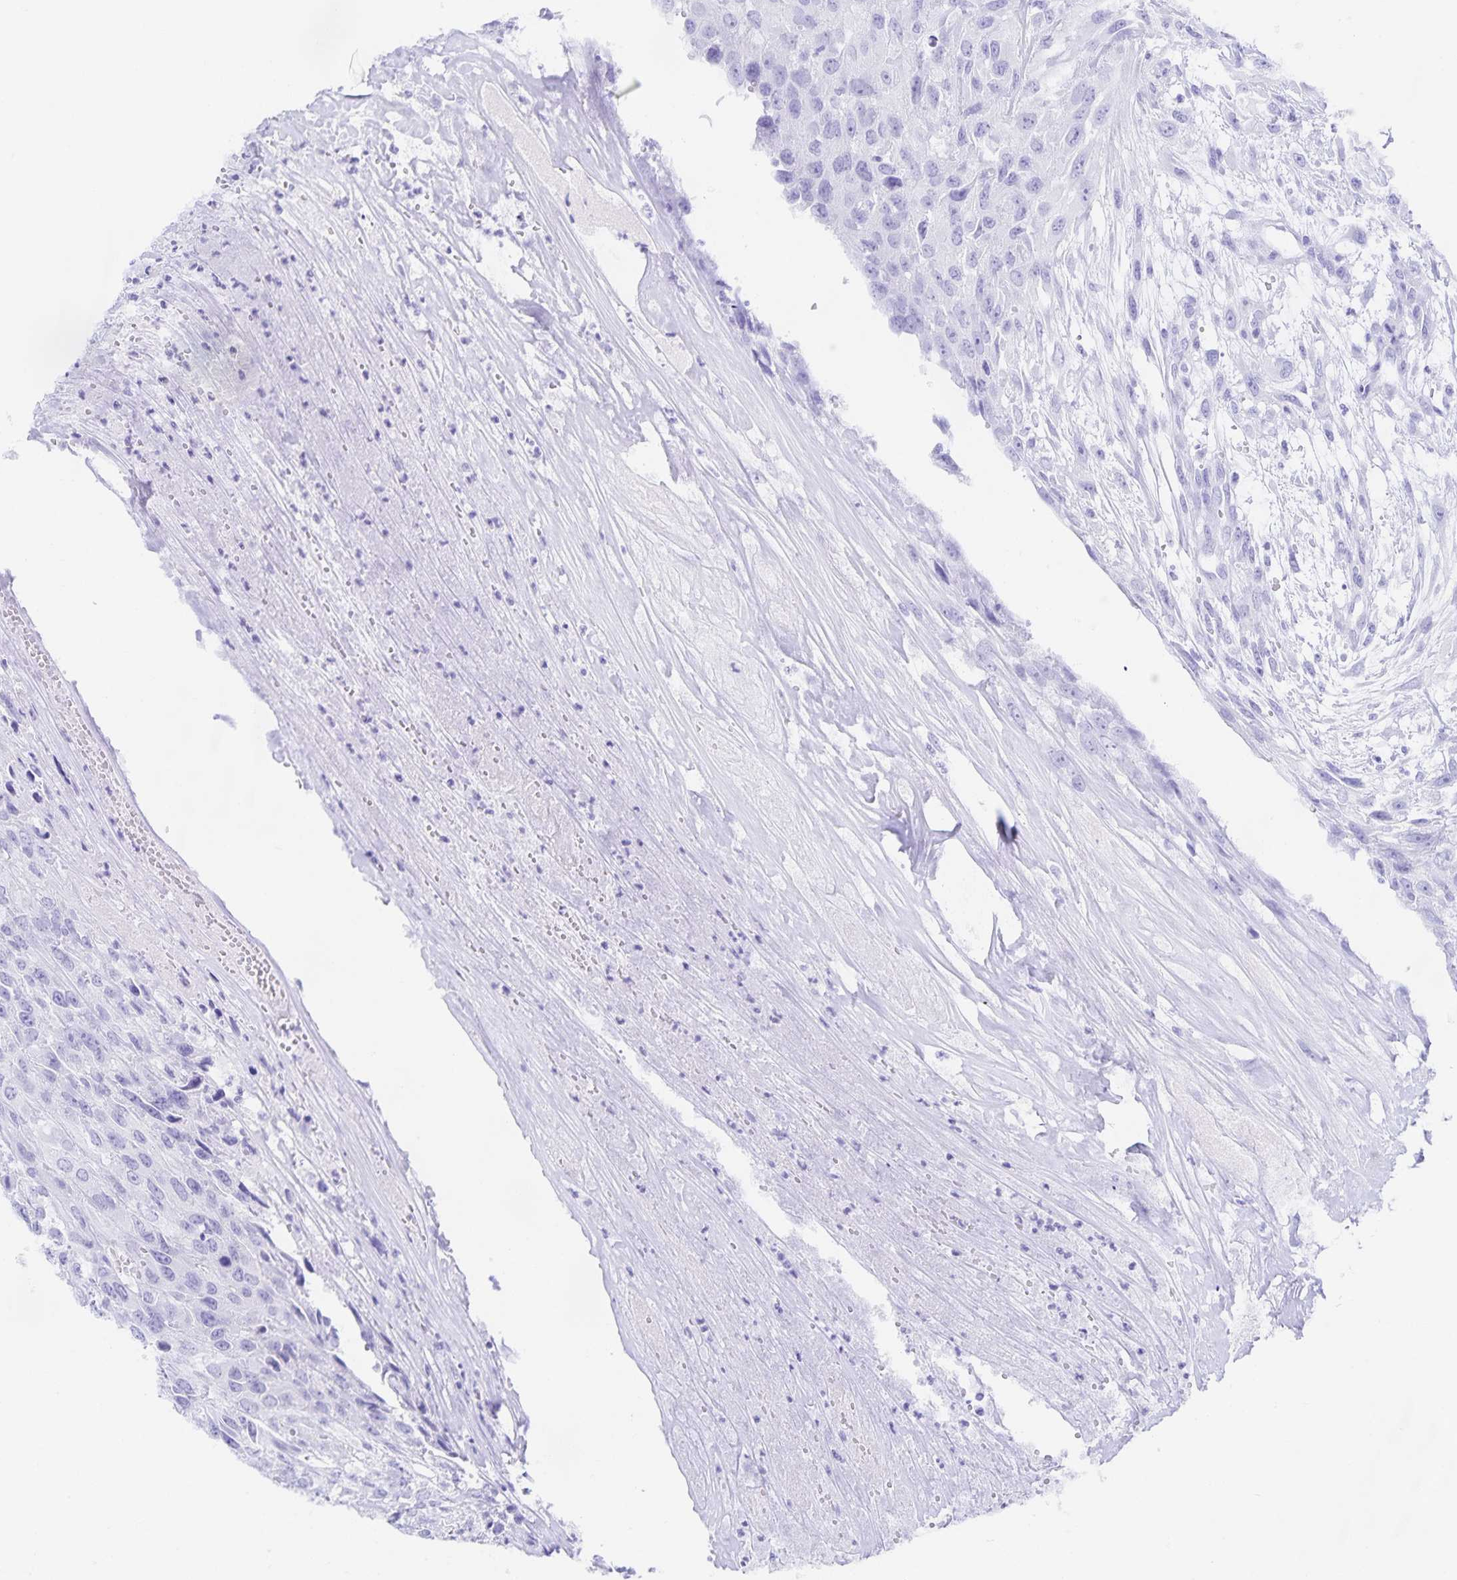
{"staining": {"intensity": "negative", "quantity": "none", "location": "none"}, "tissue": "urothelial cancer", "cell_type": "Tumor cells", "image_type": "cancer", "snomed": [{"axis": "morphology", "description": "Urothelial carcinoma, High grade"}, {"axis": "topography", "description": "Urinary bladder"}], "caption": "A micrograph of human urothelial cancer is negative for staining in tumor cells. (DAB immunohistochemistry, high magnification).", "gene": "SNTN", "patient": {"sex": "male", "age": 67}}